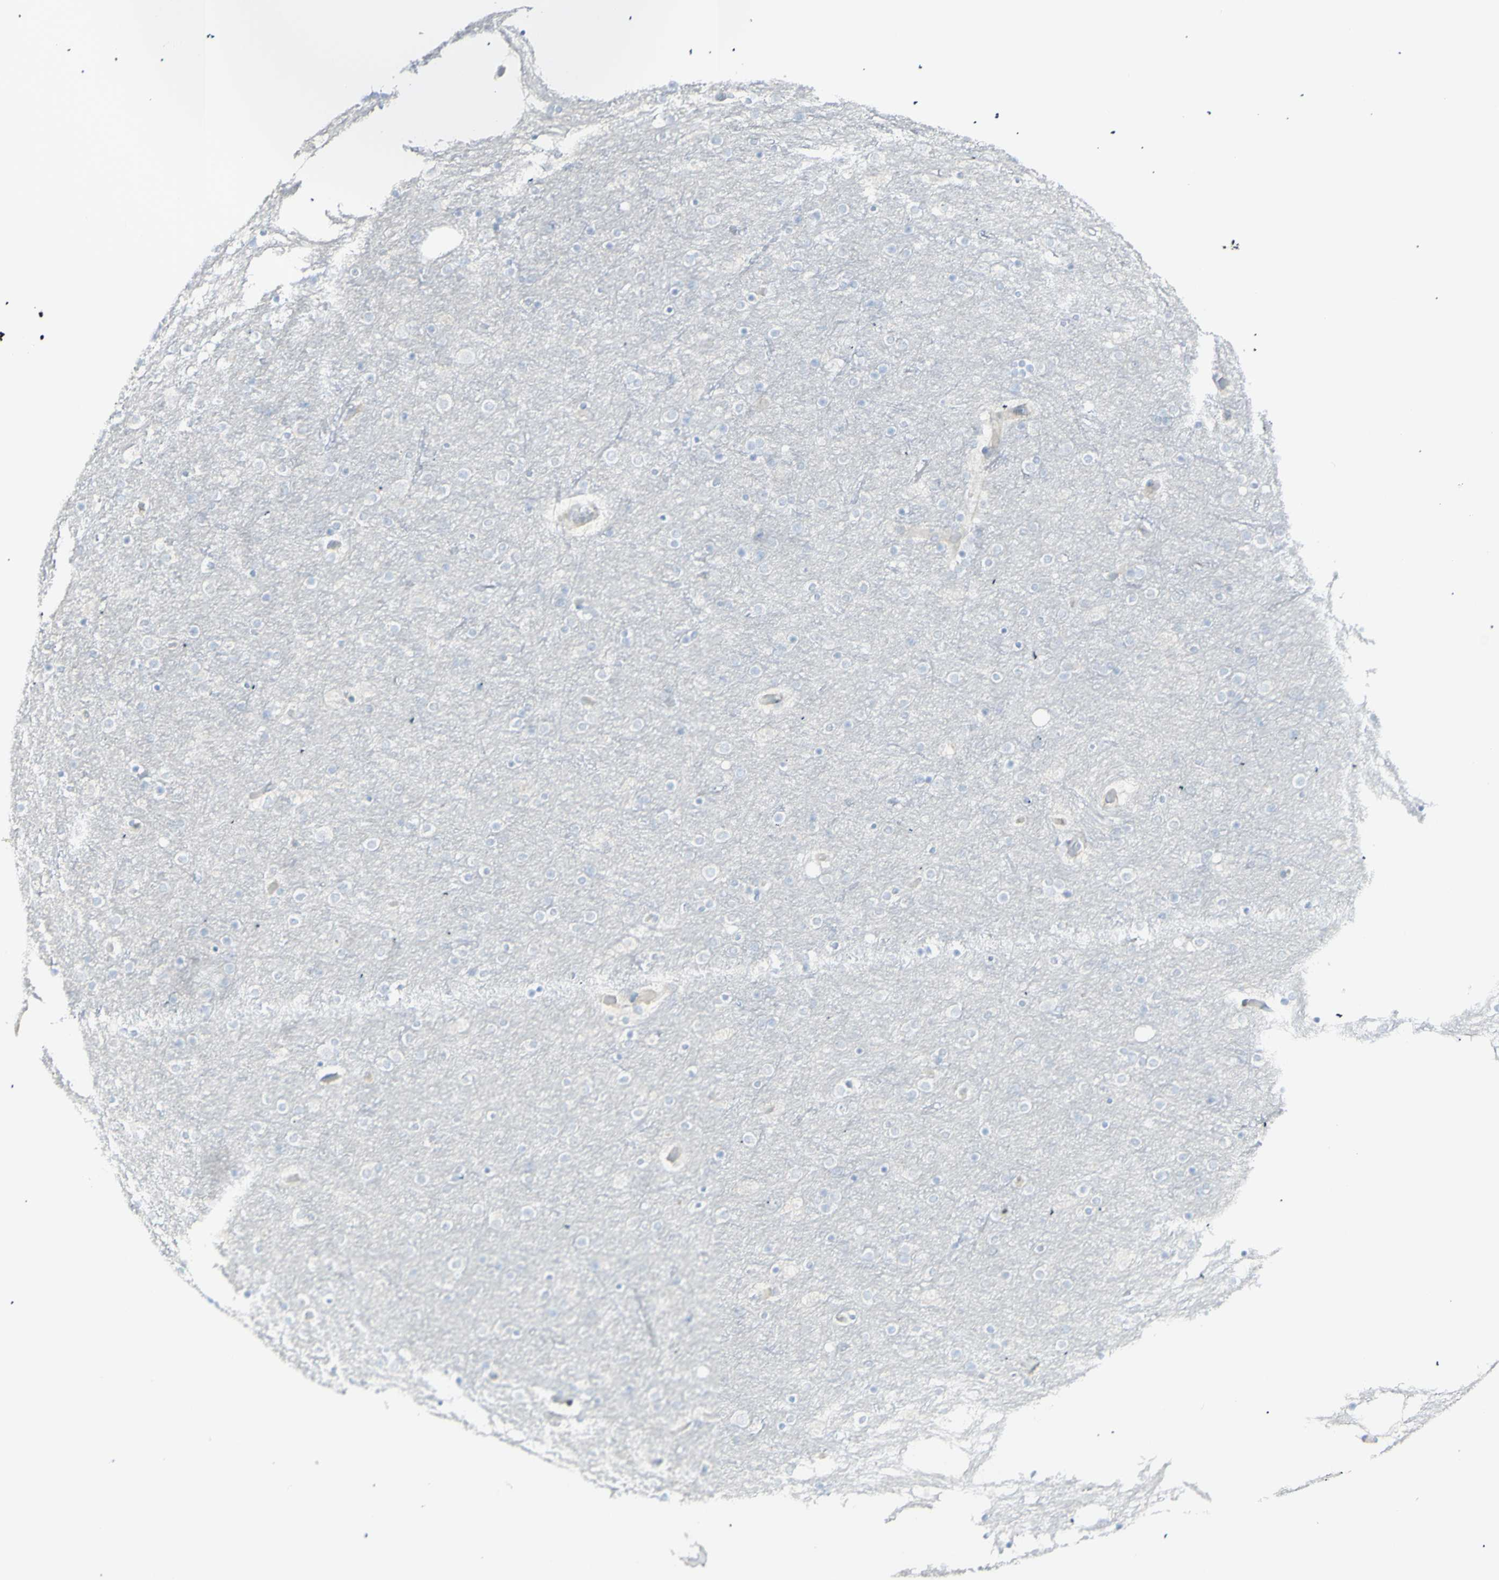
{"staining": {"intensity": "weak", "quantity": "25%-75%", "location": "cytoplasmic/membranous"}, "tissue": "cerebral cortex", "cell_type": "Endothelial cells", "image_type": "normal", "snomed": [{"axis": "morphology", "description": "Normal tissue, NOS"}, {"axis": "topography", "description": "Cerebral cortex"}], "caption": "Protein staining of benign cerebral cortex demonstrates weak cytoplasmic/membranous positivity in approximately 25%-75% of endothelial cells. The staining was performed using DAB, with brown indicating positive protein expression. Nuclei are stained blue with hematoxylin.", "gene": "NDST4", "patient": {"sex": "female", "age": 54}}